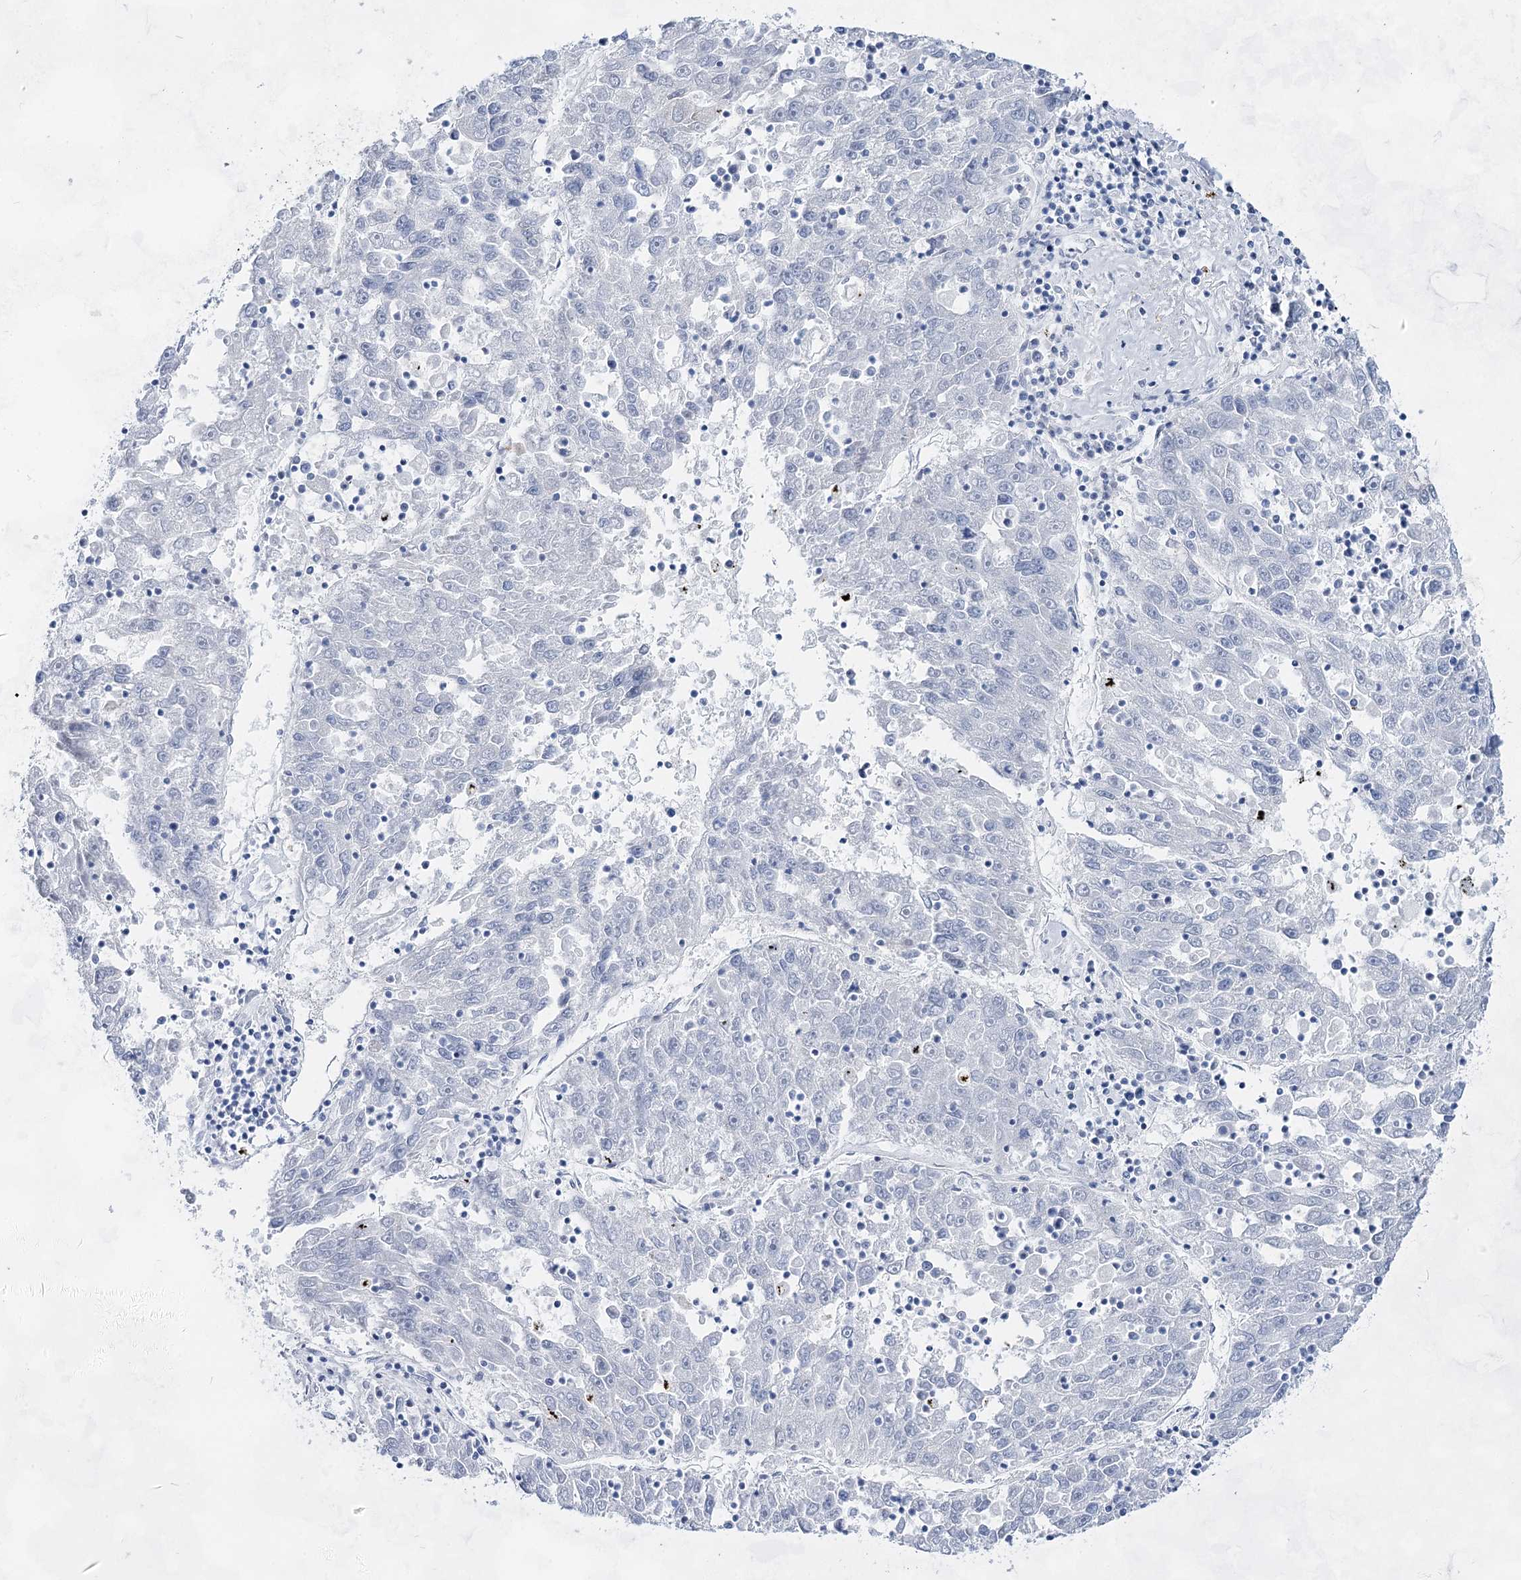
{"staining": {"intensity": "negative", "quantity": "none", "location": "none"}, "tissue": "liver cancer", "cell_type": "Tumor cells", "image_type": "cancer", "snomed": [{"axis": "morphology", "description": "Carcinoma, Hepatocellular, NOS"}, {"axis": "topography", "description": "Liver"}], "caption": "An immunohistochemistry micrograph of liver cancer (hepatocellular carcinoma) is shown. There is no staining in tumor cells of liver cancer (hepatocellular carcinoma).", "gene": "ACRV1", "patient": {"sex": "male", "age": 49}}